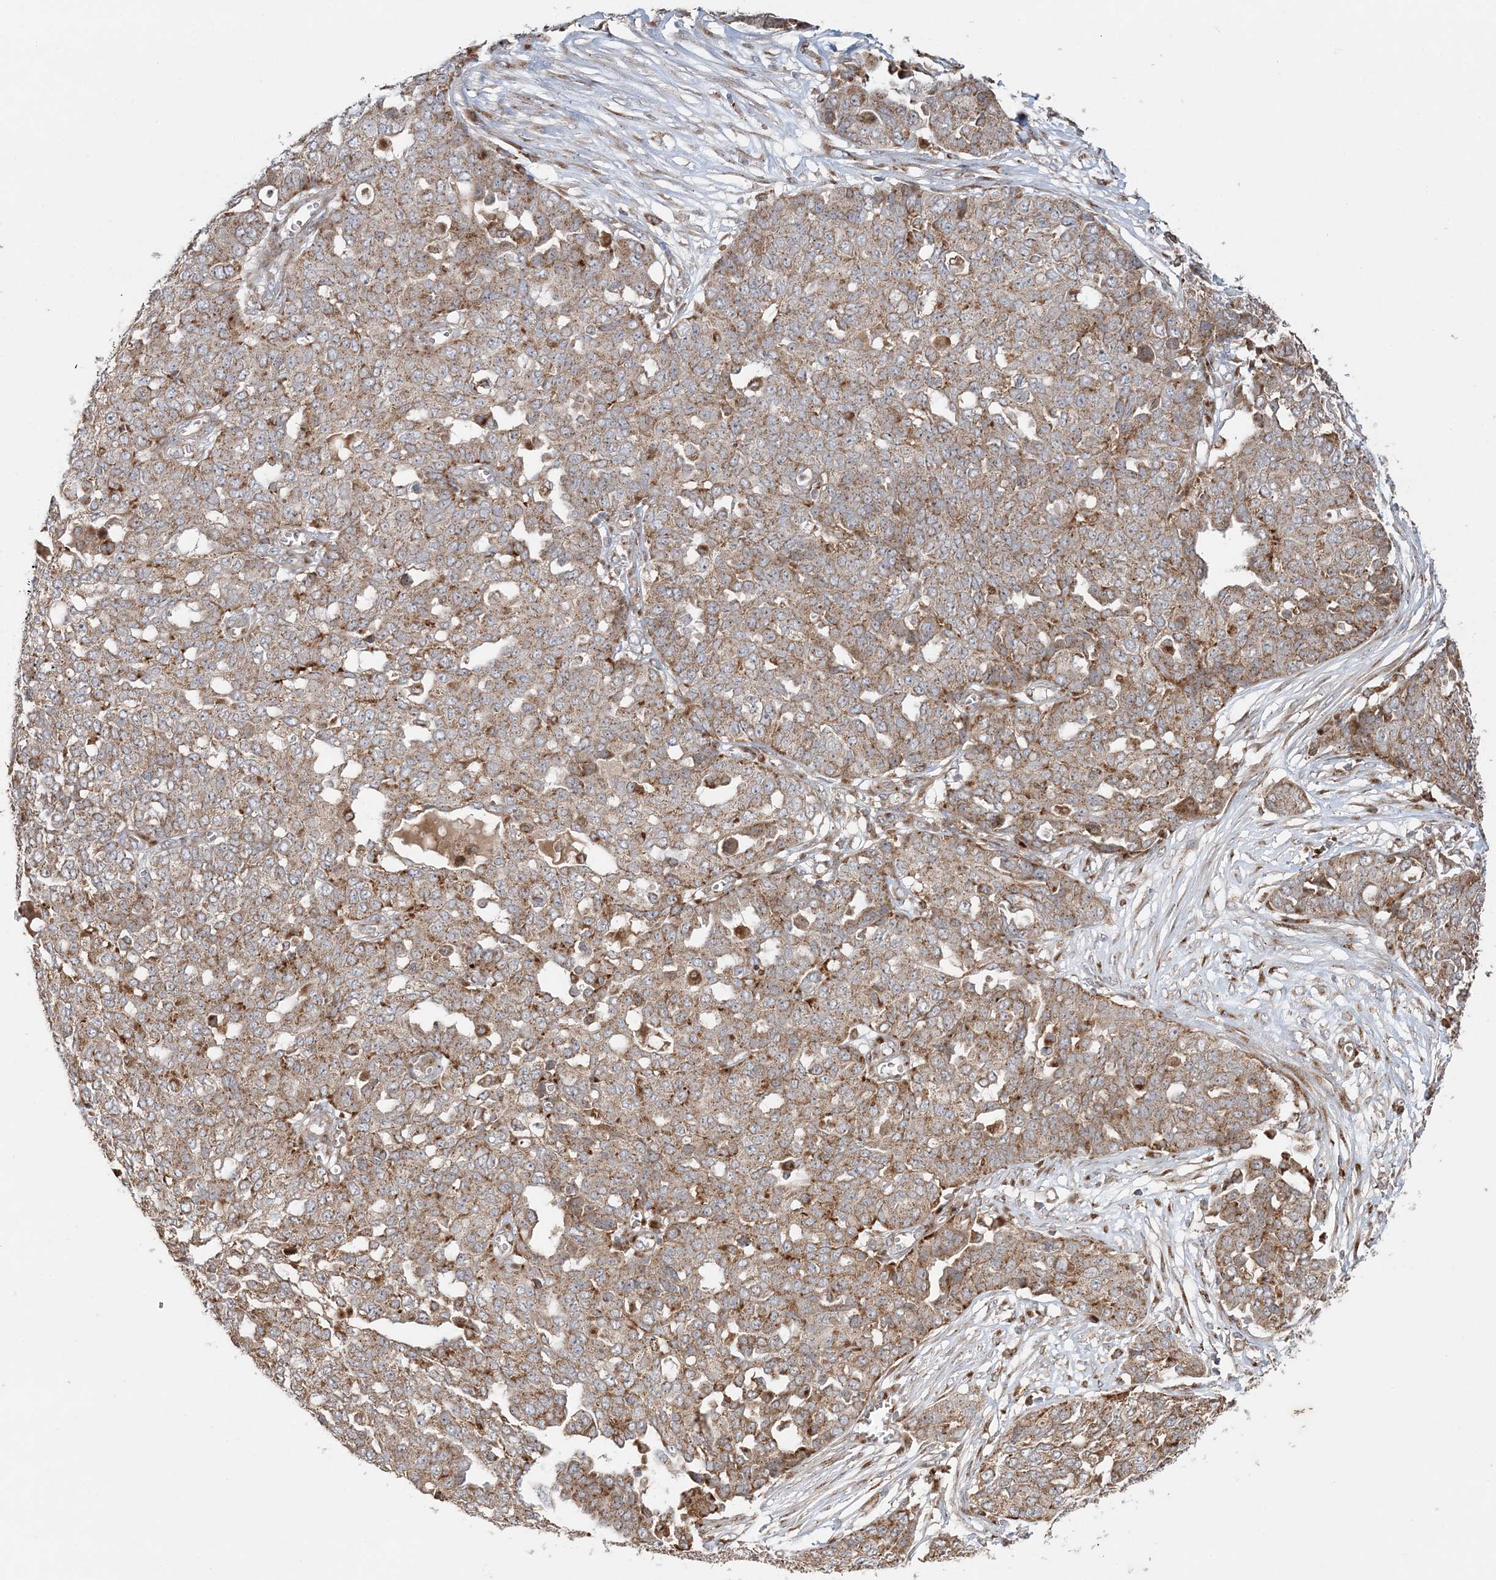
{"staining": {"intensity": "moderate", "quantity": ">75%", "location": "cytoplasmic/membranous"}, "tissue": "ovarian cancer", "cell_type": "Tumor cells", "image_type": "cancer", "snomed": [{"axis": "morphology", "description": "Cystadenocarcinoma, serous, NOS"}, {"axis": "topography", "description": "Soft tissue"}, {"axis": "topography", "description": "Ovary"}], "caption": "Protein expression analysis of human serous cystadenocarcinoma (ovarian) reveals moderate cytoplasmic/membranous expression in approximately >75% of tumor cells. Using DAB (brown) and hematoxylin (blue) stains, captured at high magnification using brightfield microscopy.", "gene": "ABCC3", "patient": {"sex": "female", "age": 57}}